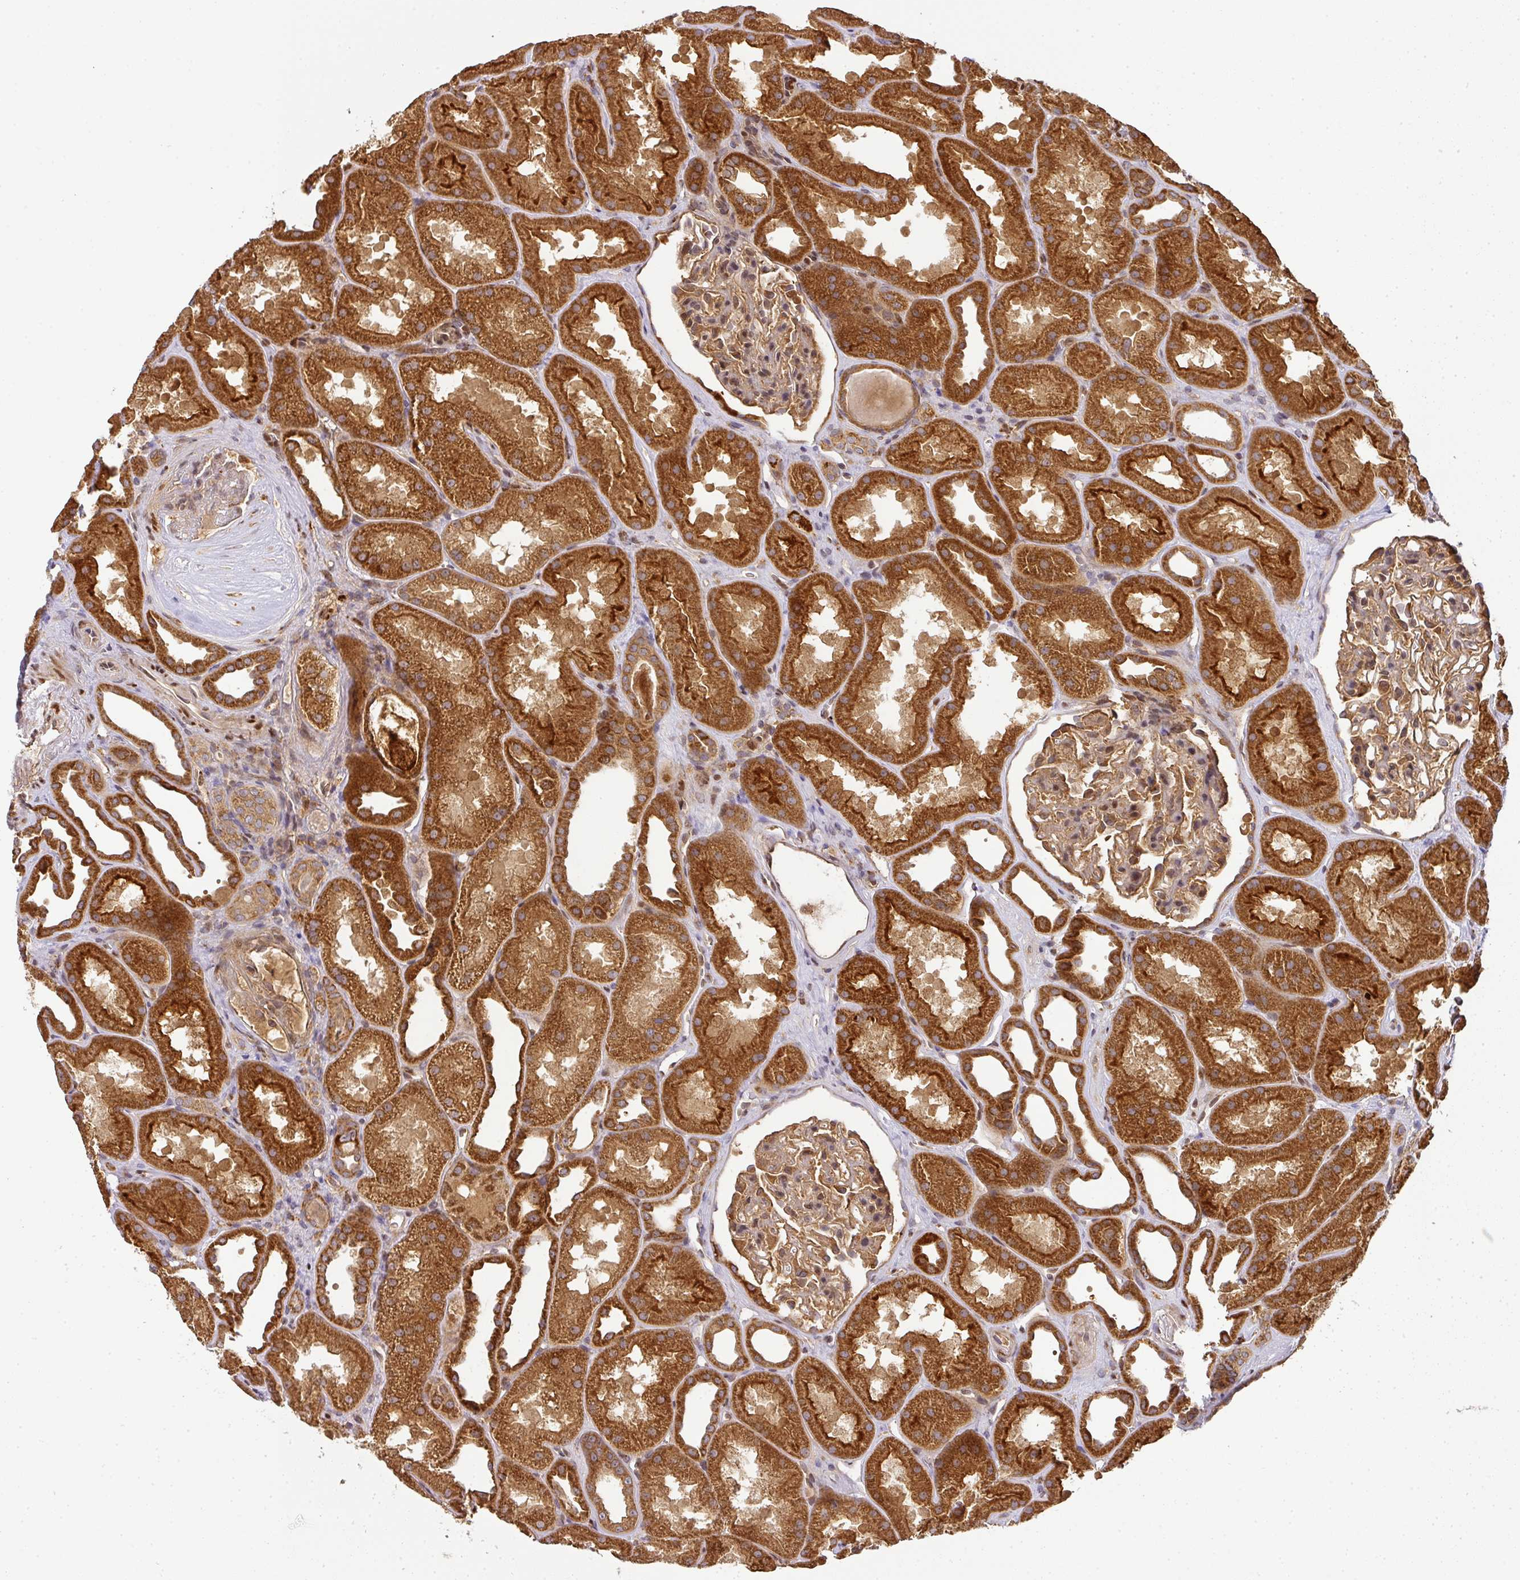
{"staining": {"intensity": "moderate", "quantity": ">75%", "location": "cytoplasmic/membranous"}, "tissue": "kidney", "cell_type": "Cells in glomeruli", "image_type": "normal", "snomed": [{"axis": "morphology", "description": "Normal tissue, NOS"}, {"axis": "topography", "description": "Kidney"}], "caption": "High-magnification brightfield microscopy of benign kidney stained with DAB (3,3'-diaminobenzidine) (brown) and counterstained with hematoxylin (blue). cells in glomeruli exhibit moderate cytoplasmic/membranous positivity is identified in about>75% of cells. The staining is performed using DAB (3,3'-diaminobenzidine) brown chromogen to label protein expression. The nuclei are counter-stained blue using hematoxylin.", "gene": "MALSU1", "patient": {"sex": "male", "age": 61}}